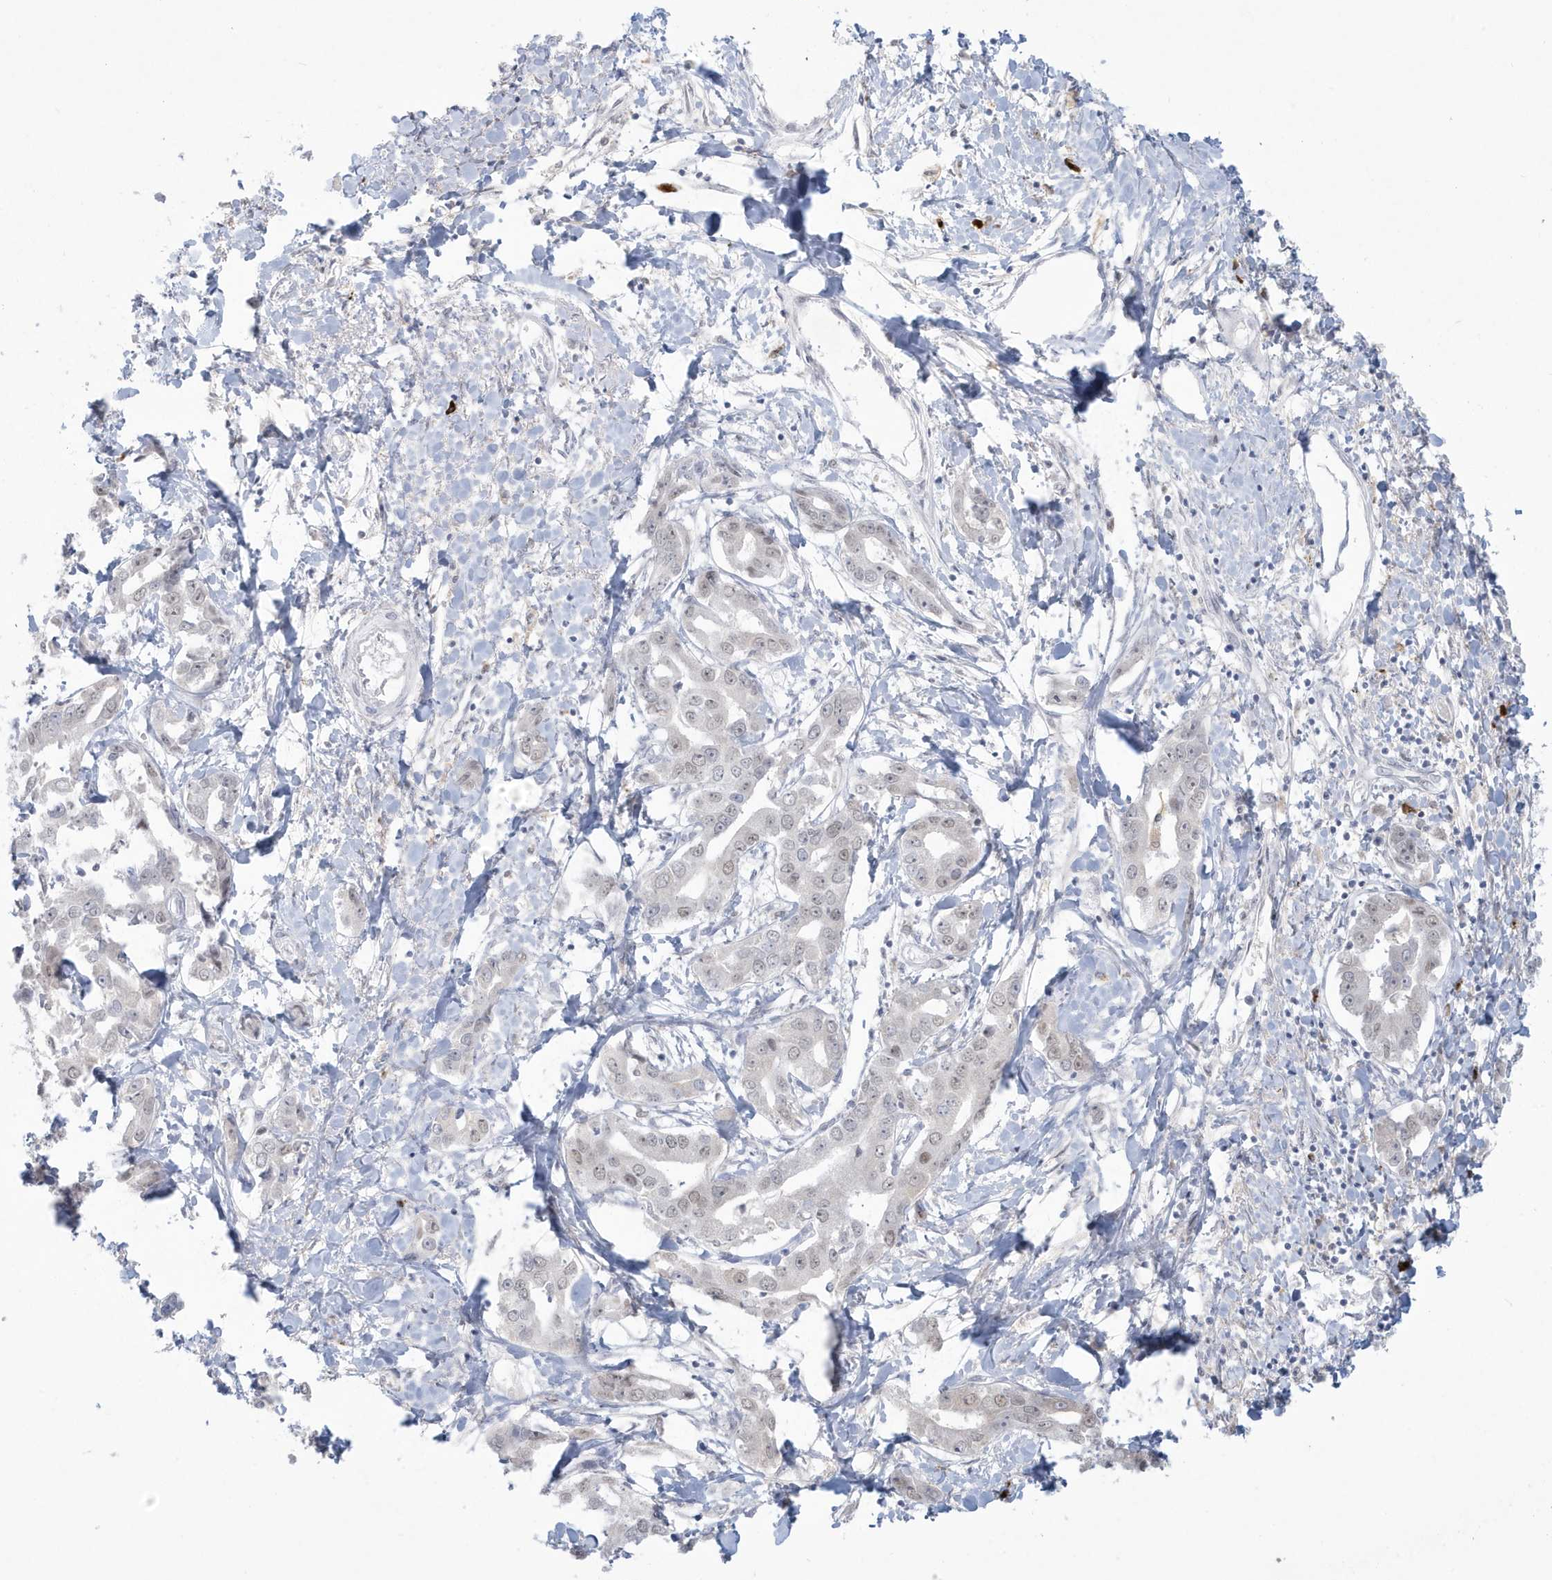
{"staining": {"intensity": "weak", "quantity": "<25%", "location": "nuclear"}, "tissue": "liver cancer", "cell_type": "Tumor cells", "image_type": "cancer", "snomed": [{"axis": "morphology", "description": "Cholangiocarcinoma"}, {"axis": "topography", "description": "Liver"}], "caption": "IHC photomicrograph of human liver cancer stained for a protein (brown), which demonstrates no positivity in tumor cells.", "gene": "HERC6", "patient": {"sex": "male", "age": 59}}